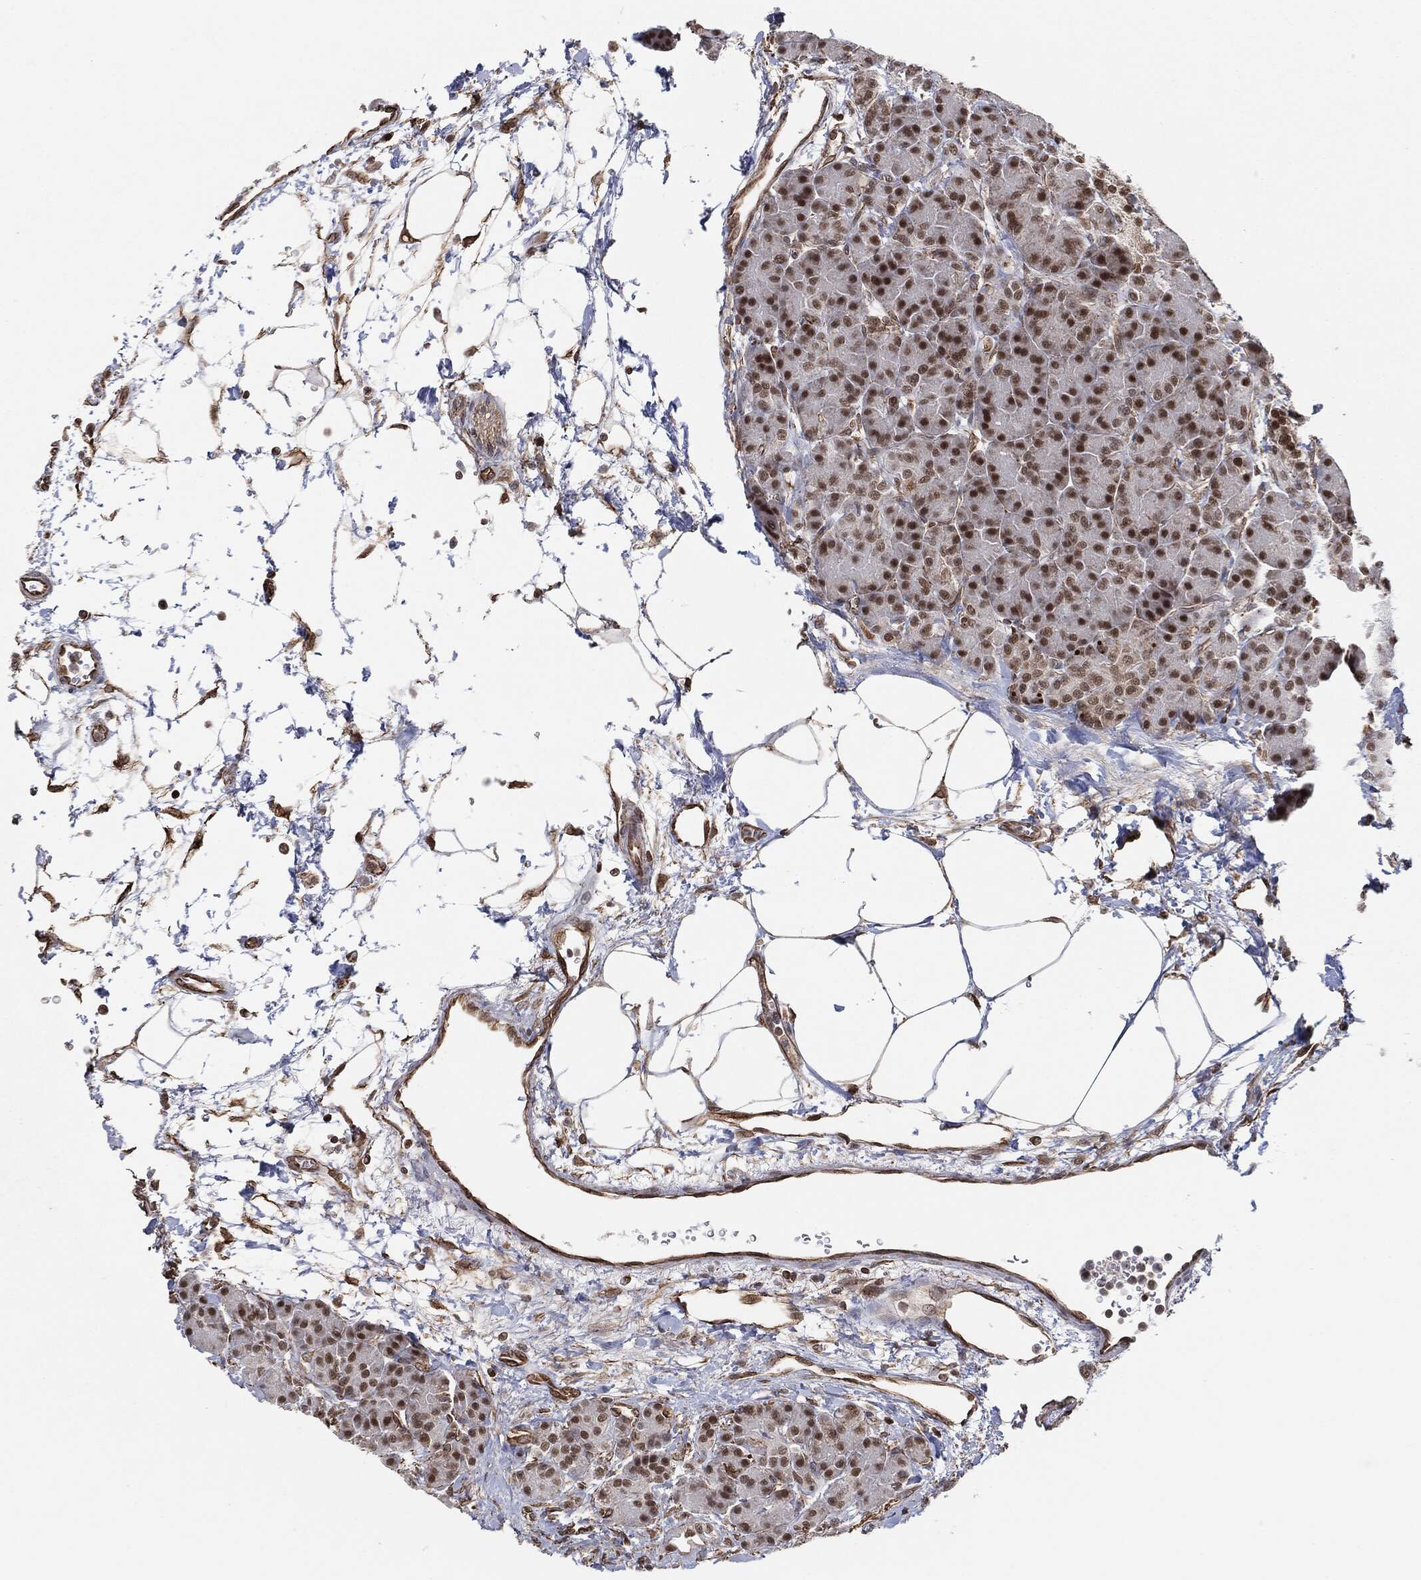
{"staining": {"intensity": "strong", "quantity": "25%-75%", "location": "nuclear"}, "tissue": "pancreas", "cell_type": "Exocrine glandular cells", "image_type": "normal", "snomed": [{"axis": "morphology", "description": "Normal tissue, NOS"}, {"axis": "topography", "description": "Pancreas"}], "caption": "A brown stain shows strong nuclear expression of a protein in exocrine glandular cells of normal human pancreas.", "gene": "TP53RK", "patient": {"sex": "female", "age": 63}}